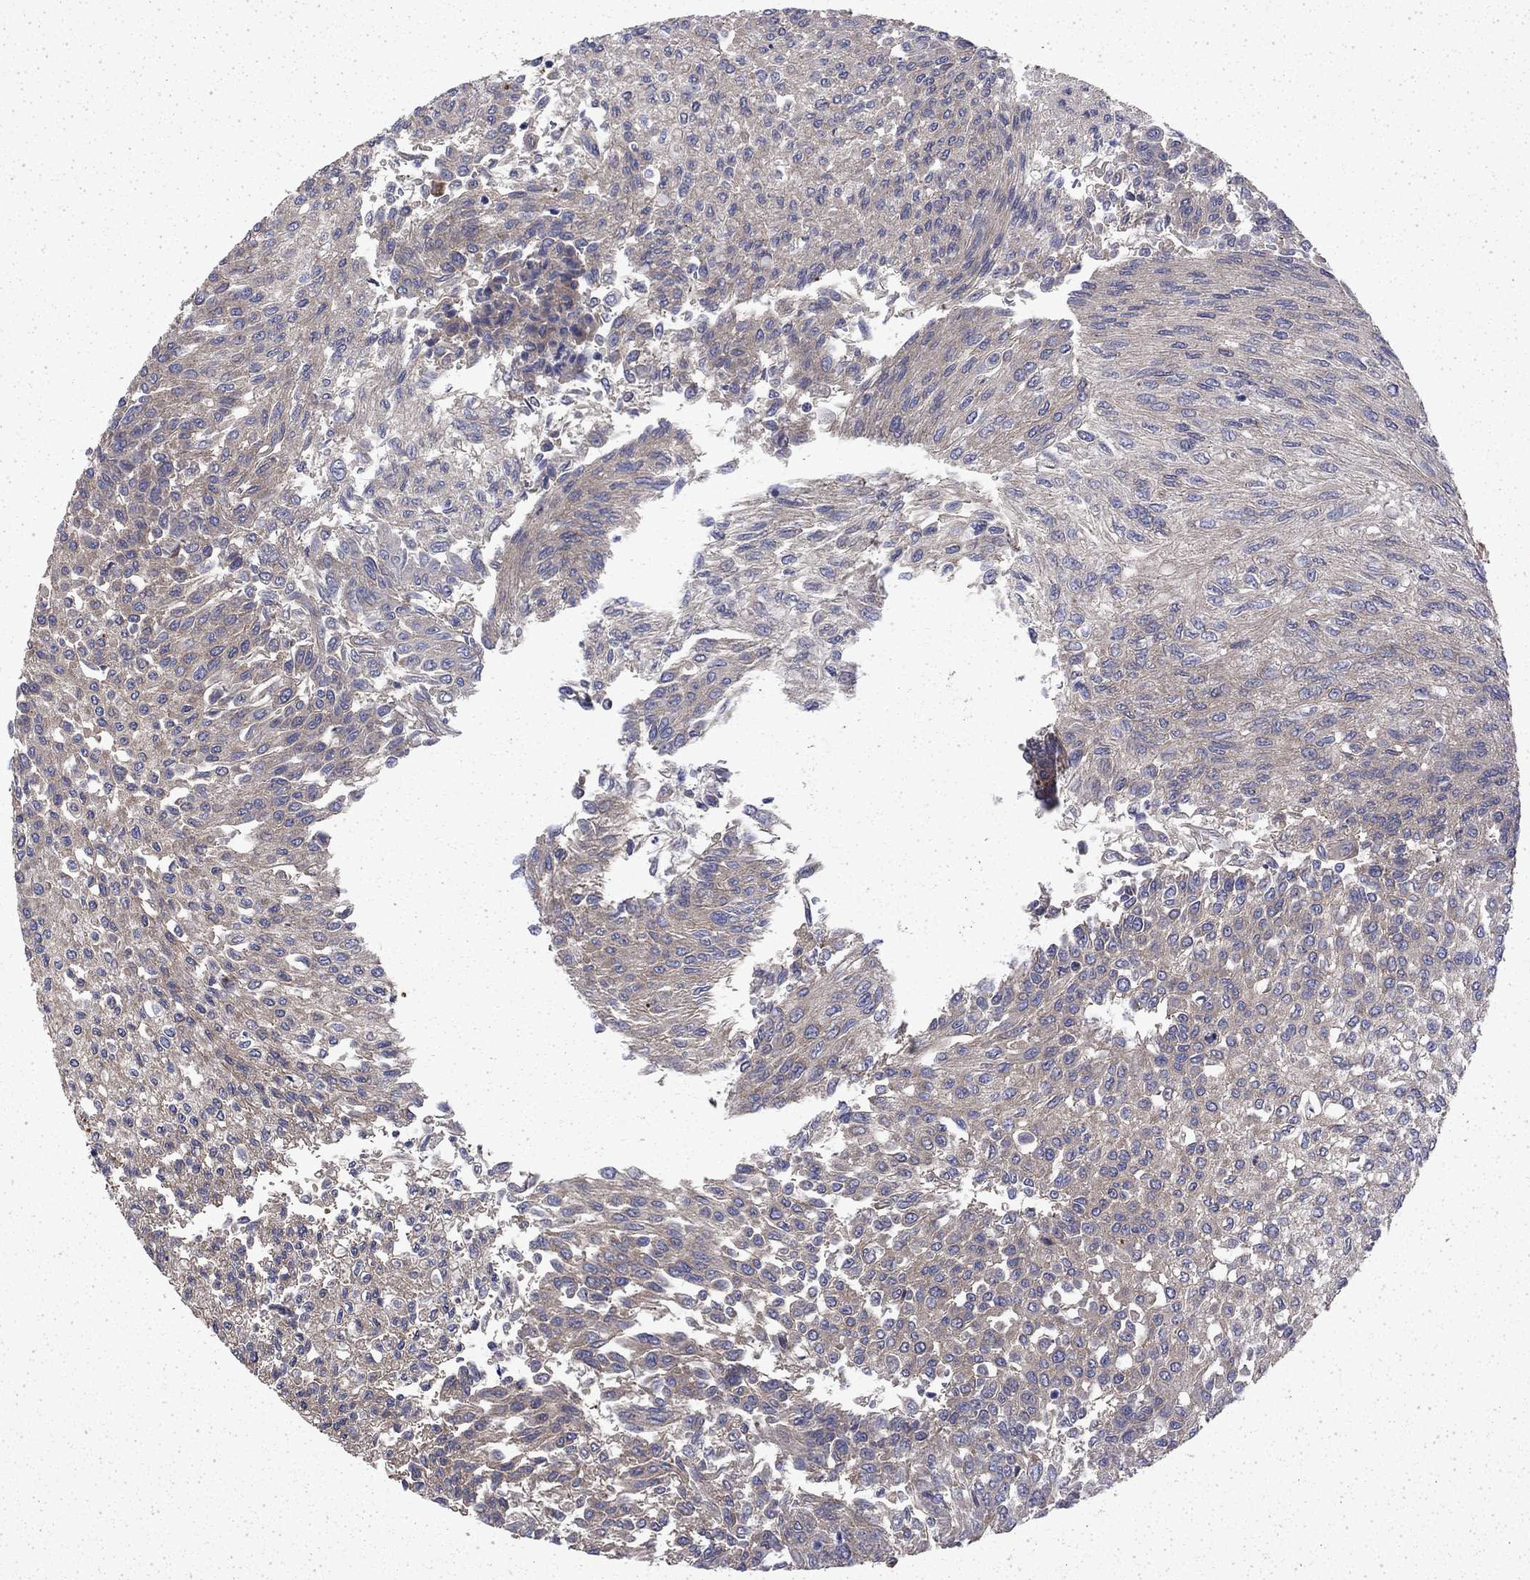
{"staining": {"intensity": "weak", "quantity": "25%-75%", "location": "cytoplasmic/membranous"}, "tissue": "urothelial cancer", "cell_type": "Tumor cells", "image_type": "cancer", "snomed": [{"axis": "morphology", "description": "Urothelial carcinoma, Low grade"}, {"axis": "topography", "description": "Urinary bladder"}], "caption": "This histopathology image exhibits immunohistochemistry (IHC) staining of urothelial cancer, with low weak cytoplasmic/membranous expression in approximately 25%-75% of tumor cells.", "gene": "DTNA", "patient": {"sex": "male", "age": 78}}